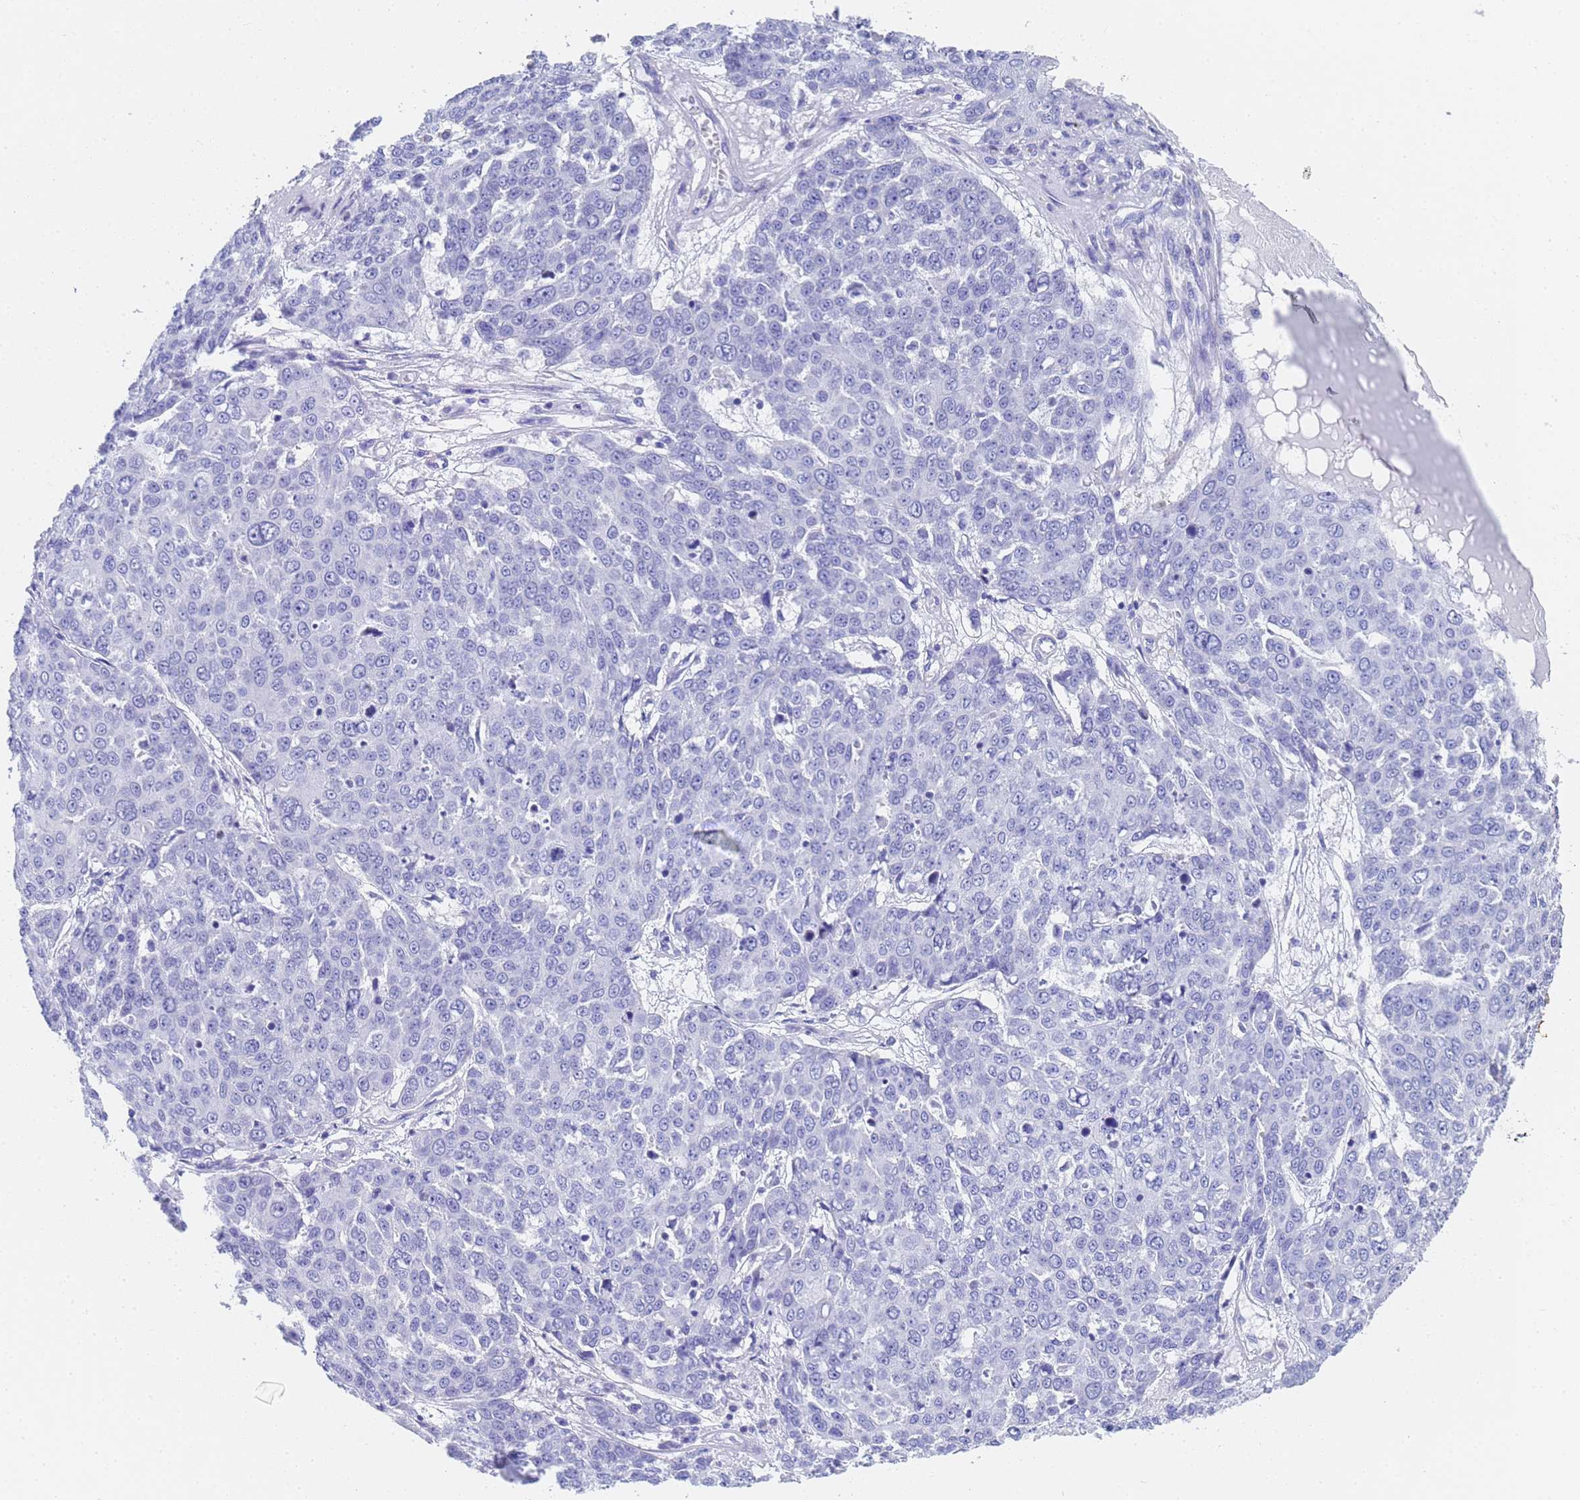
{"staining": {"intensity": "negative", "quantity": "none", "location": "none"}, "tissue": "skin cancer", "cell_type": "Tumor cells", "image_type": "cancer", "snomed": [{"axis": "morphology", "description": "Squamous cell carcinoma, NOS"}, {"axis": "topography", "description": "Skin"}], "caption": "Squamous cell carcinoma (skin) stained for a protein using IHC exhibits no staining tumor cells.", "gene": "STATH", "patient": {"sex": "male", "age": 71}}